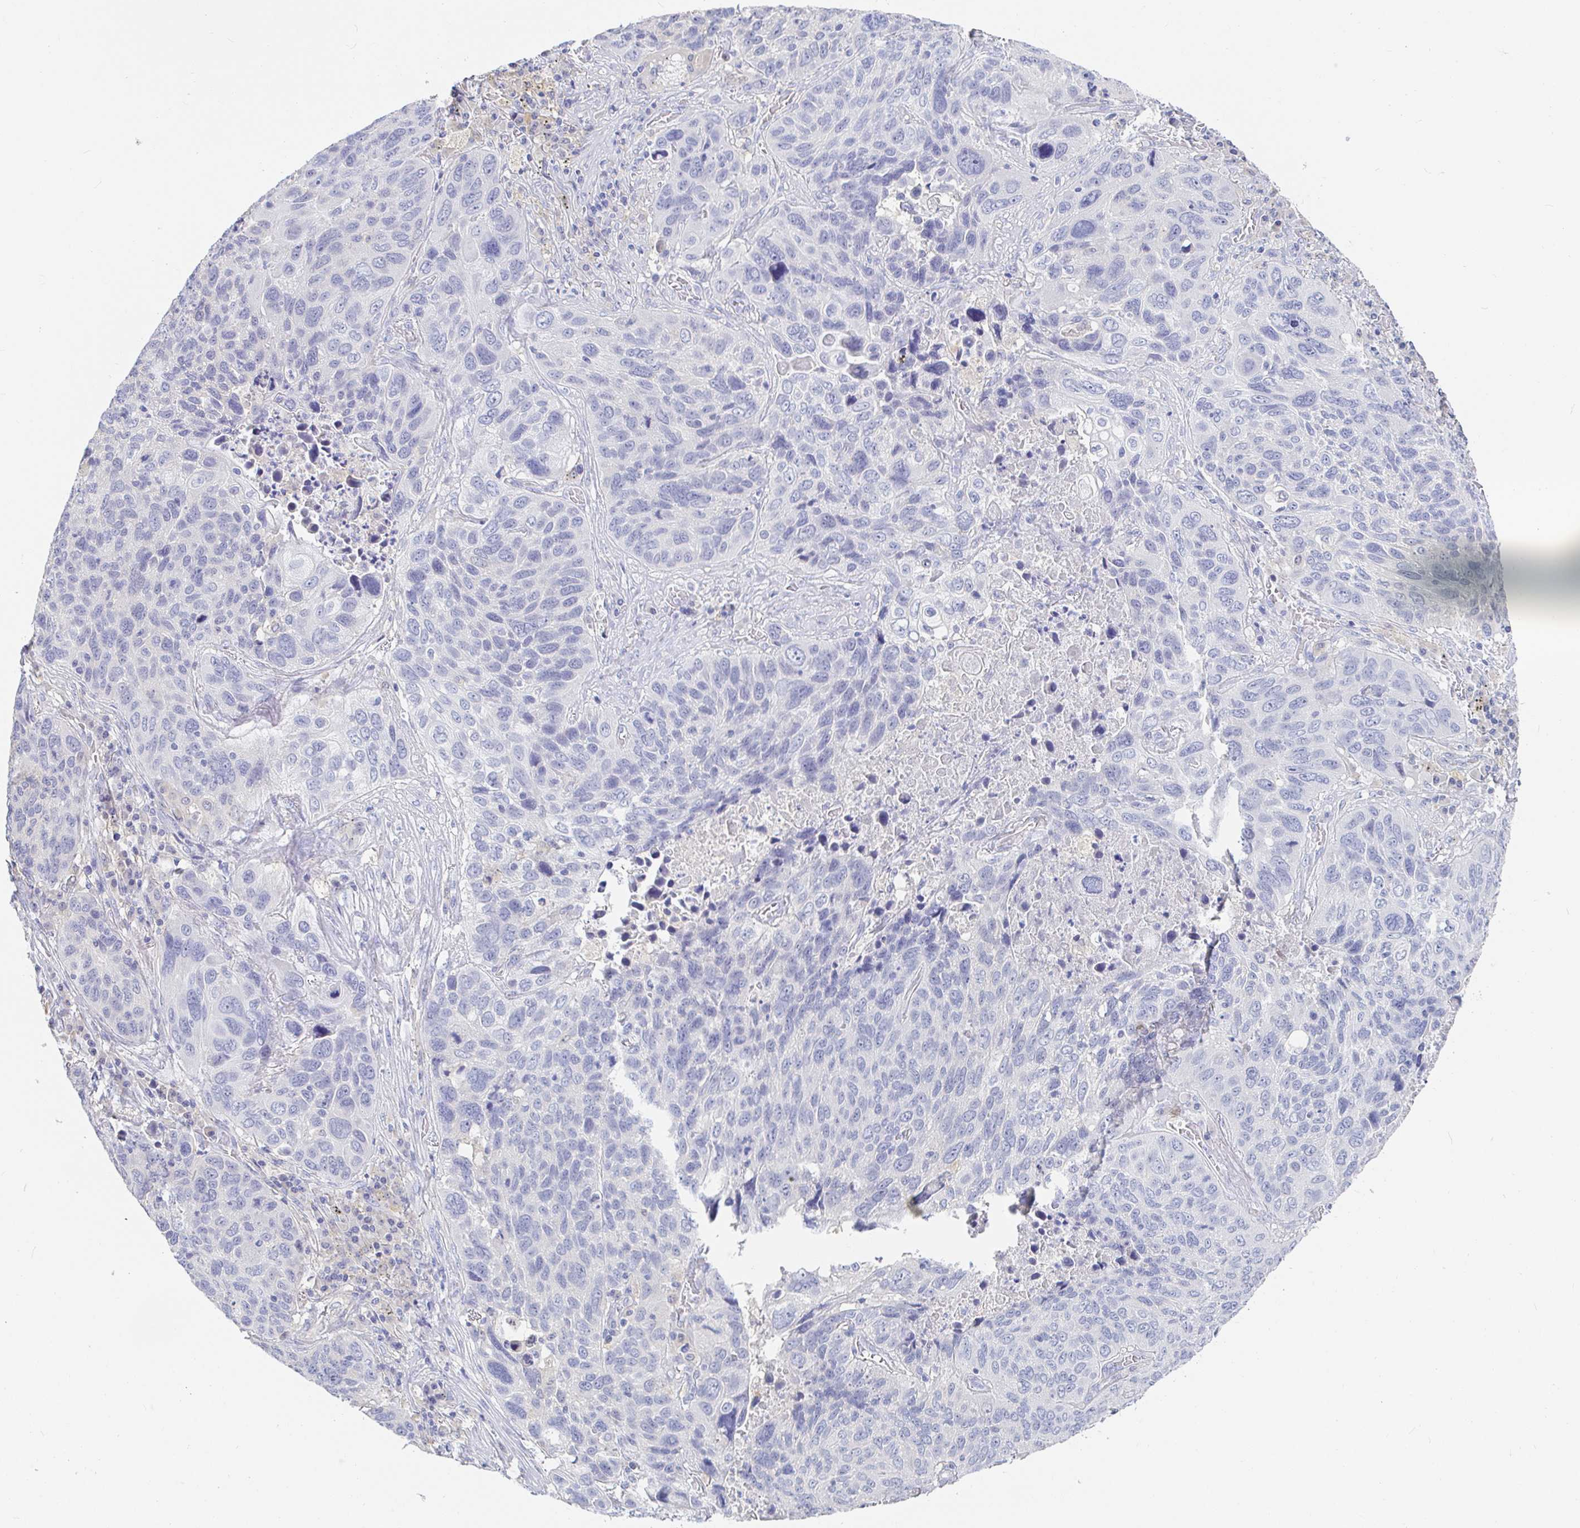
{"staining": {"intensity": "negative", "quantity": "none", "location": "none"}, "tissue": "lung cancer", "cell_type": "Tumor cells", "image_type": "cancer", "snomed": [{"axis": "morphology", "description": "Squamous cell carcinoma, NOS"}, {"axis": "topography", "description": "Lung"}], "caption": "This is an immunohistochemistry micrograph of lung squamous cell carcinoma. There is no positivity in tumor cells.", "gene": "PDE6B", "patient": {"sex": "male", "age": 68}}